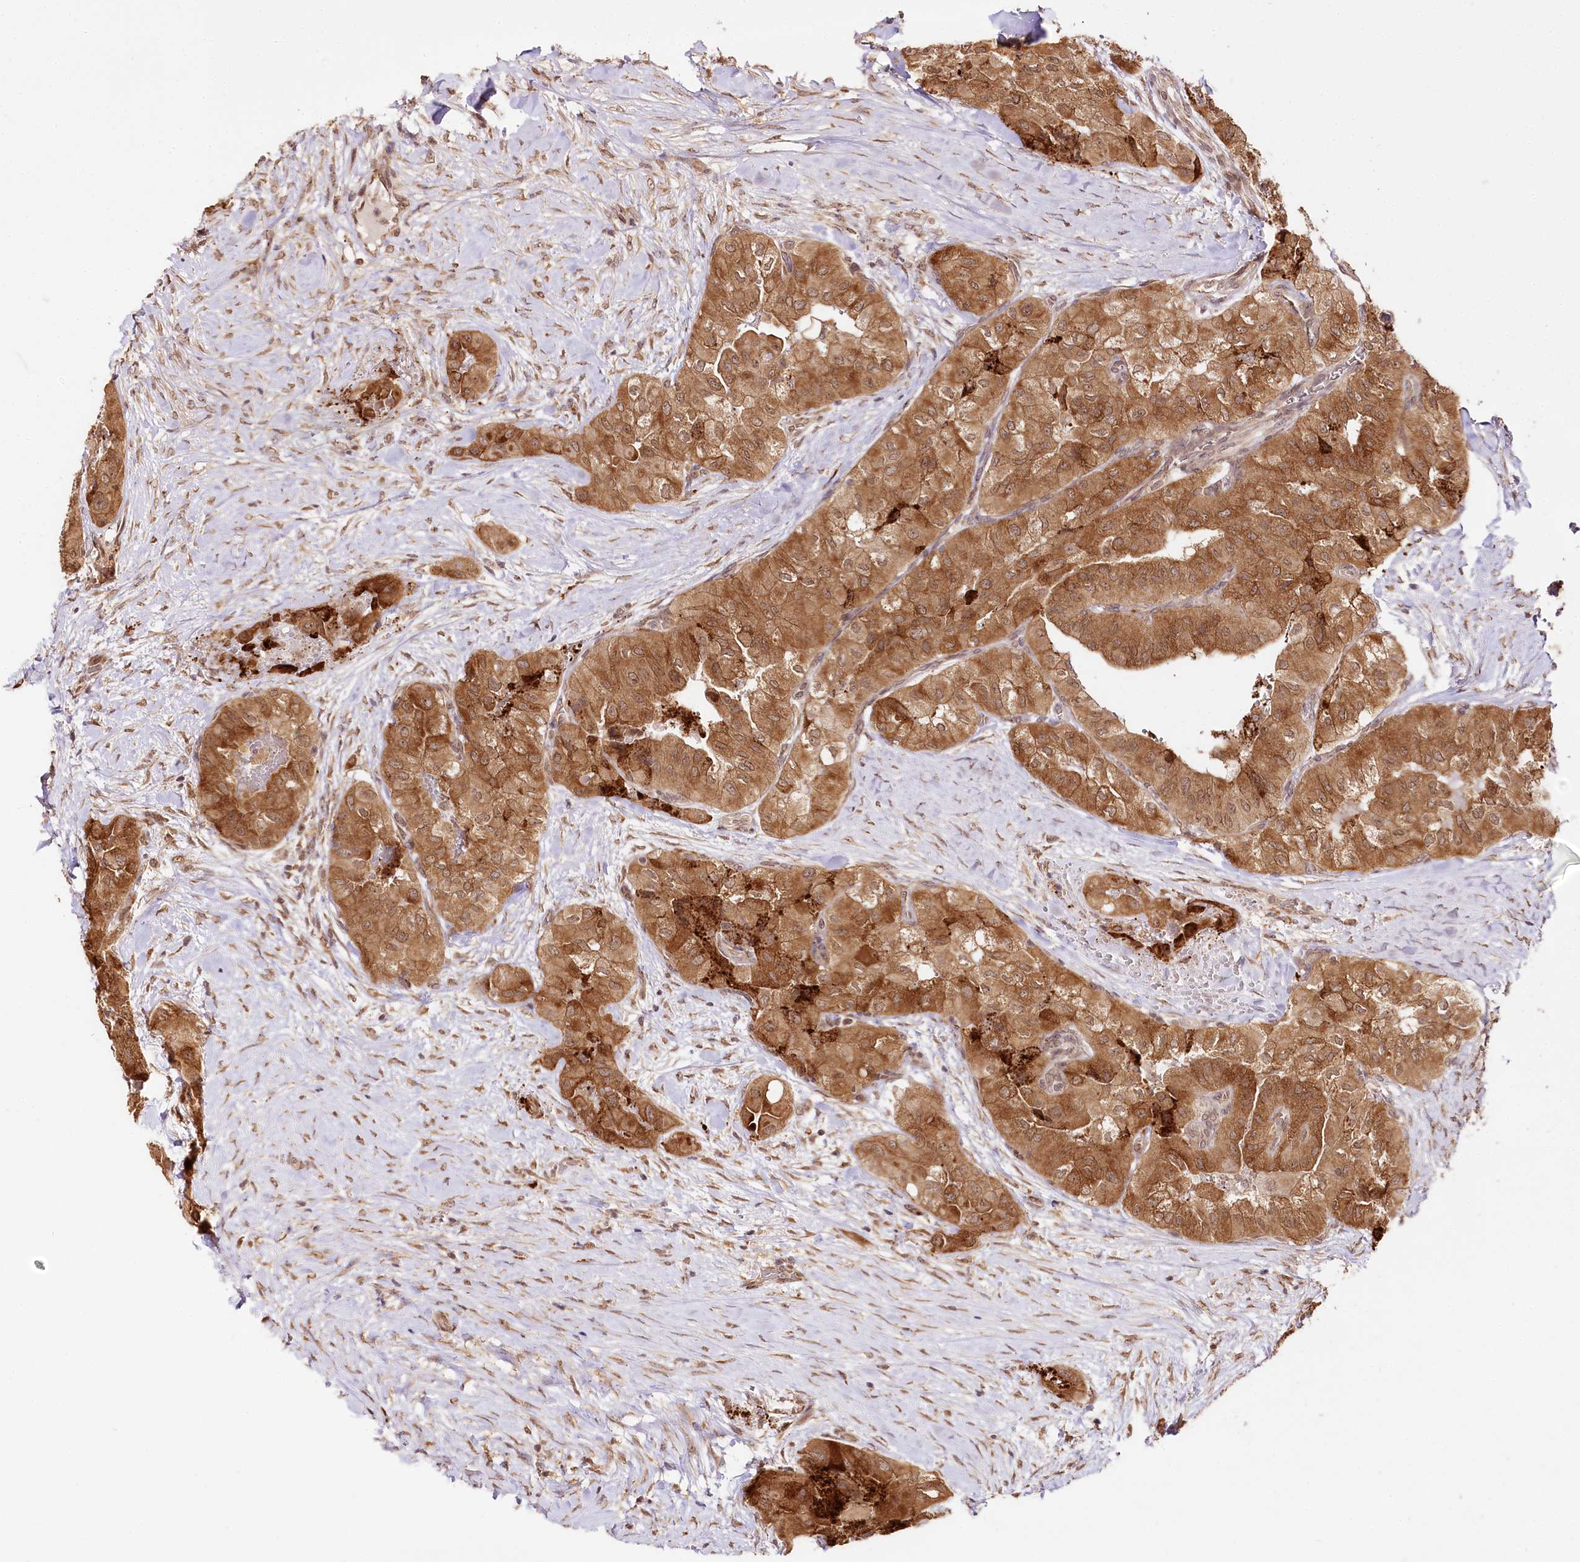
{"staining": {"intensity": "strong", "quantity": ">75%", "location": "cytoplasmic/membranous"}, "tissue": "thyroid cancer", "cell_type": "Tumor cells", "image_type": "cancer", "snomed": [{"axis": "morphology", "description": "Papillary adenocarcinoma, NOS"}, {"axis": "topography", "description": "Thyroid gland"}], "caption": "The immunohistochemical stain labels strong cytoplasmic/membranous positivity in tumor cells of thyroid cancer tissue.", "gene": "ENSG00000144785", "patient": {"sex": "female", "age": 59}}